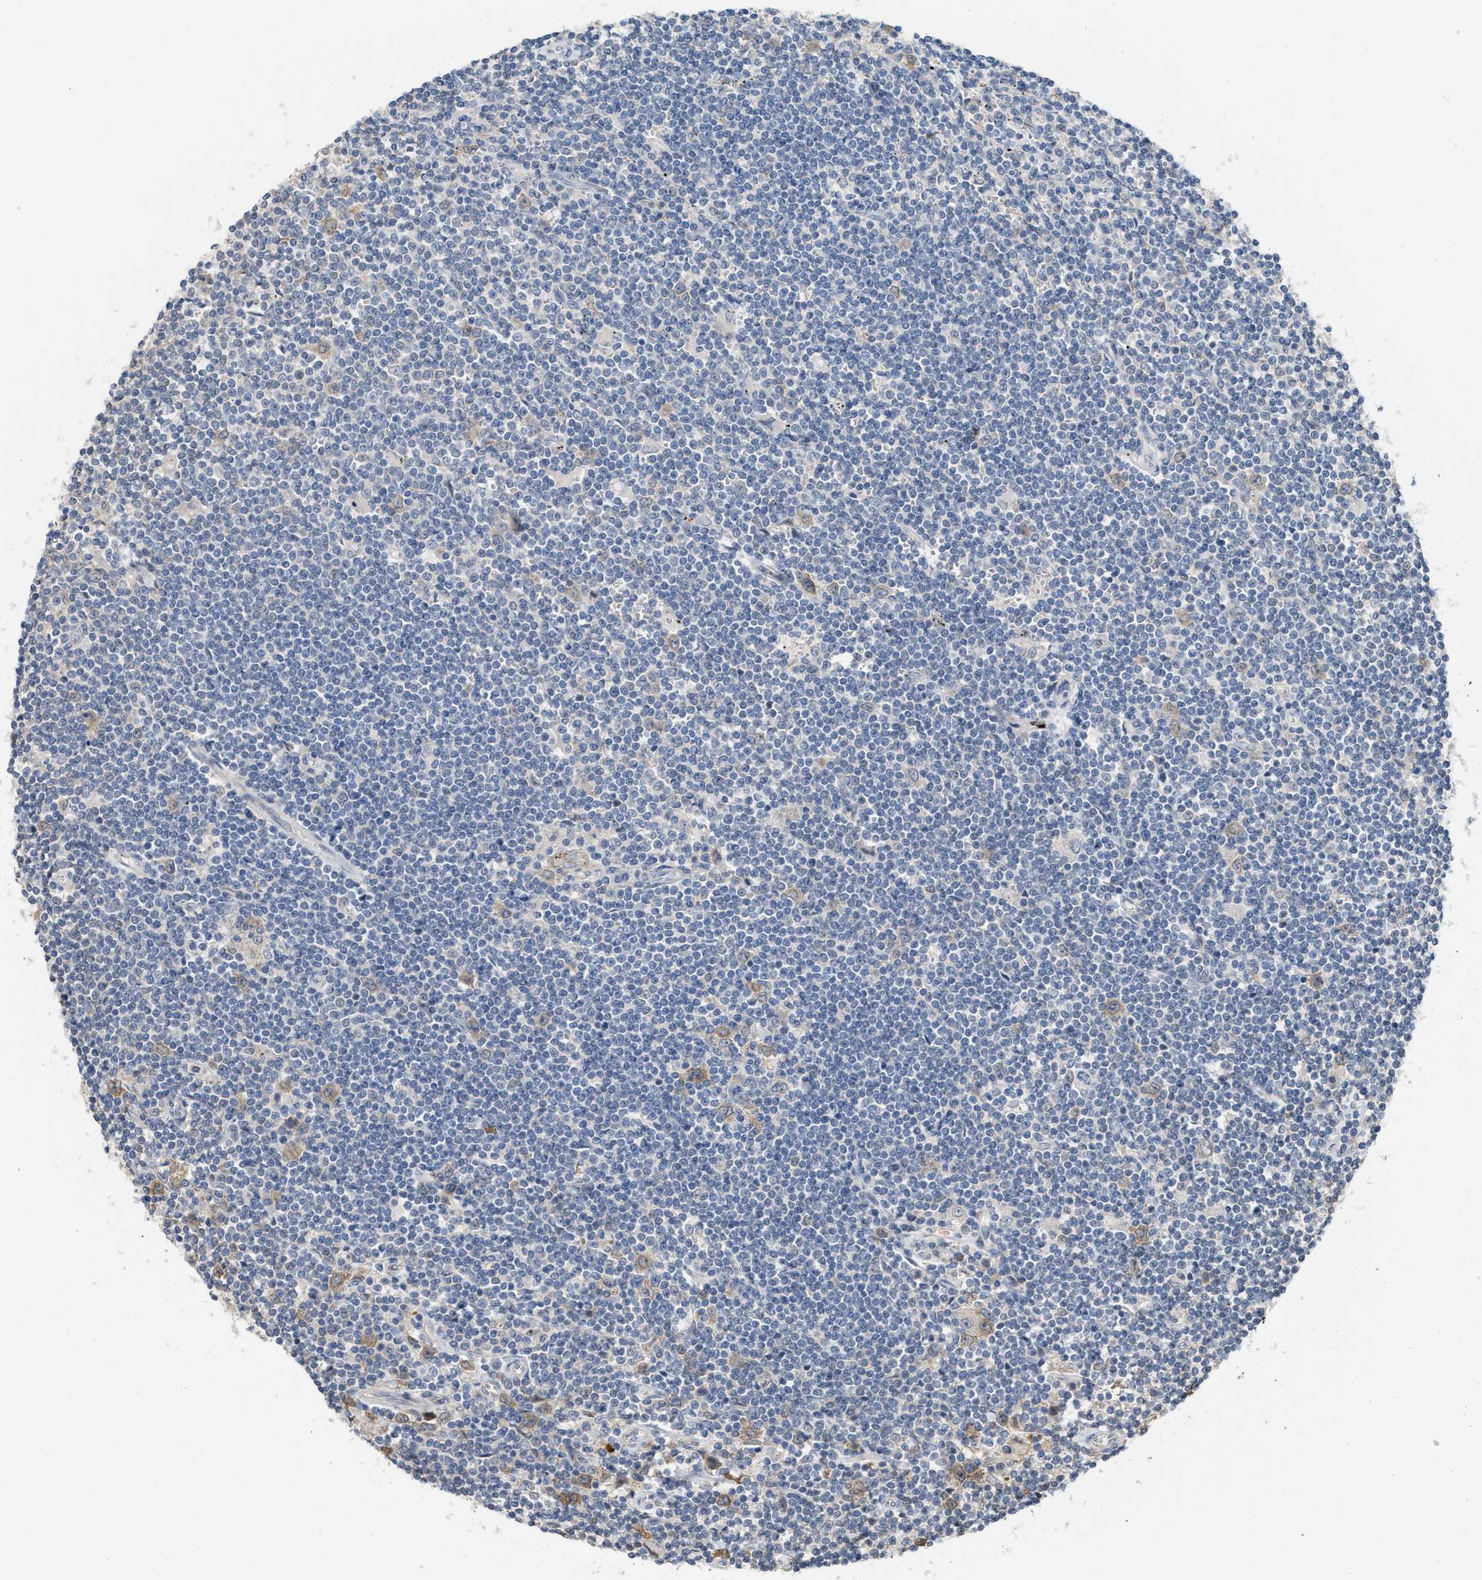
{"staining": {"intensity": "negative", "quantity": "none", "location": "none"}, "tissue": "lymphoma", "cell_type": "Tumor cells", "image_type": "cancer", "snomed": [{"axis": "morphology", "description": "Malignant lymphoma, non-Hodgkin's type, Low grade"}, {"axis": "topography", "description": "Spleen"}], "caption": "DAB (3,3'-diaminobenzidine) immunohistochemical staining of low-grade malignant lymphoma, non-Hodgkin's type demonstrates no significant staining in tumor cells.", "gene": "CSNK1A1", "patient": {"sex": "male", "age": 76}}